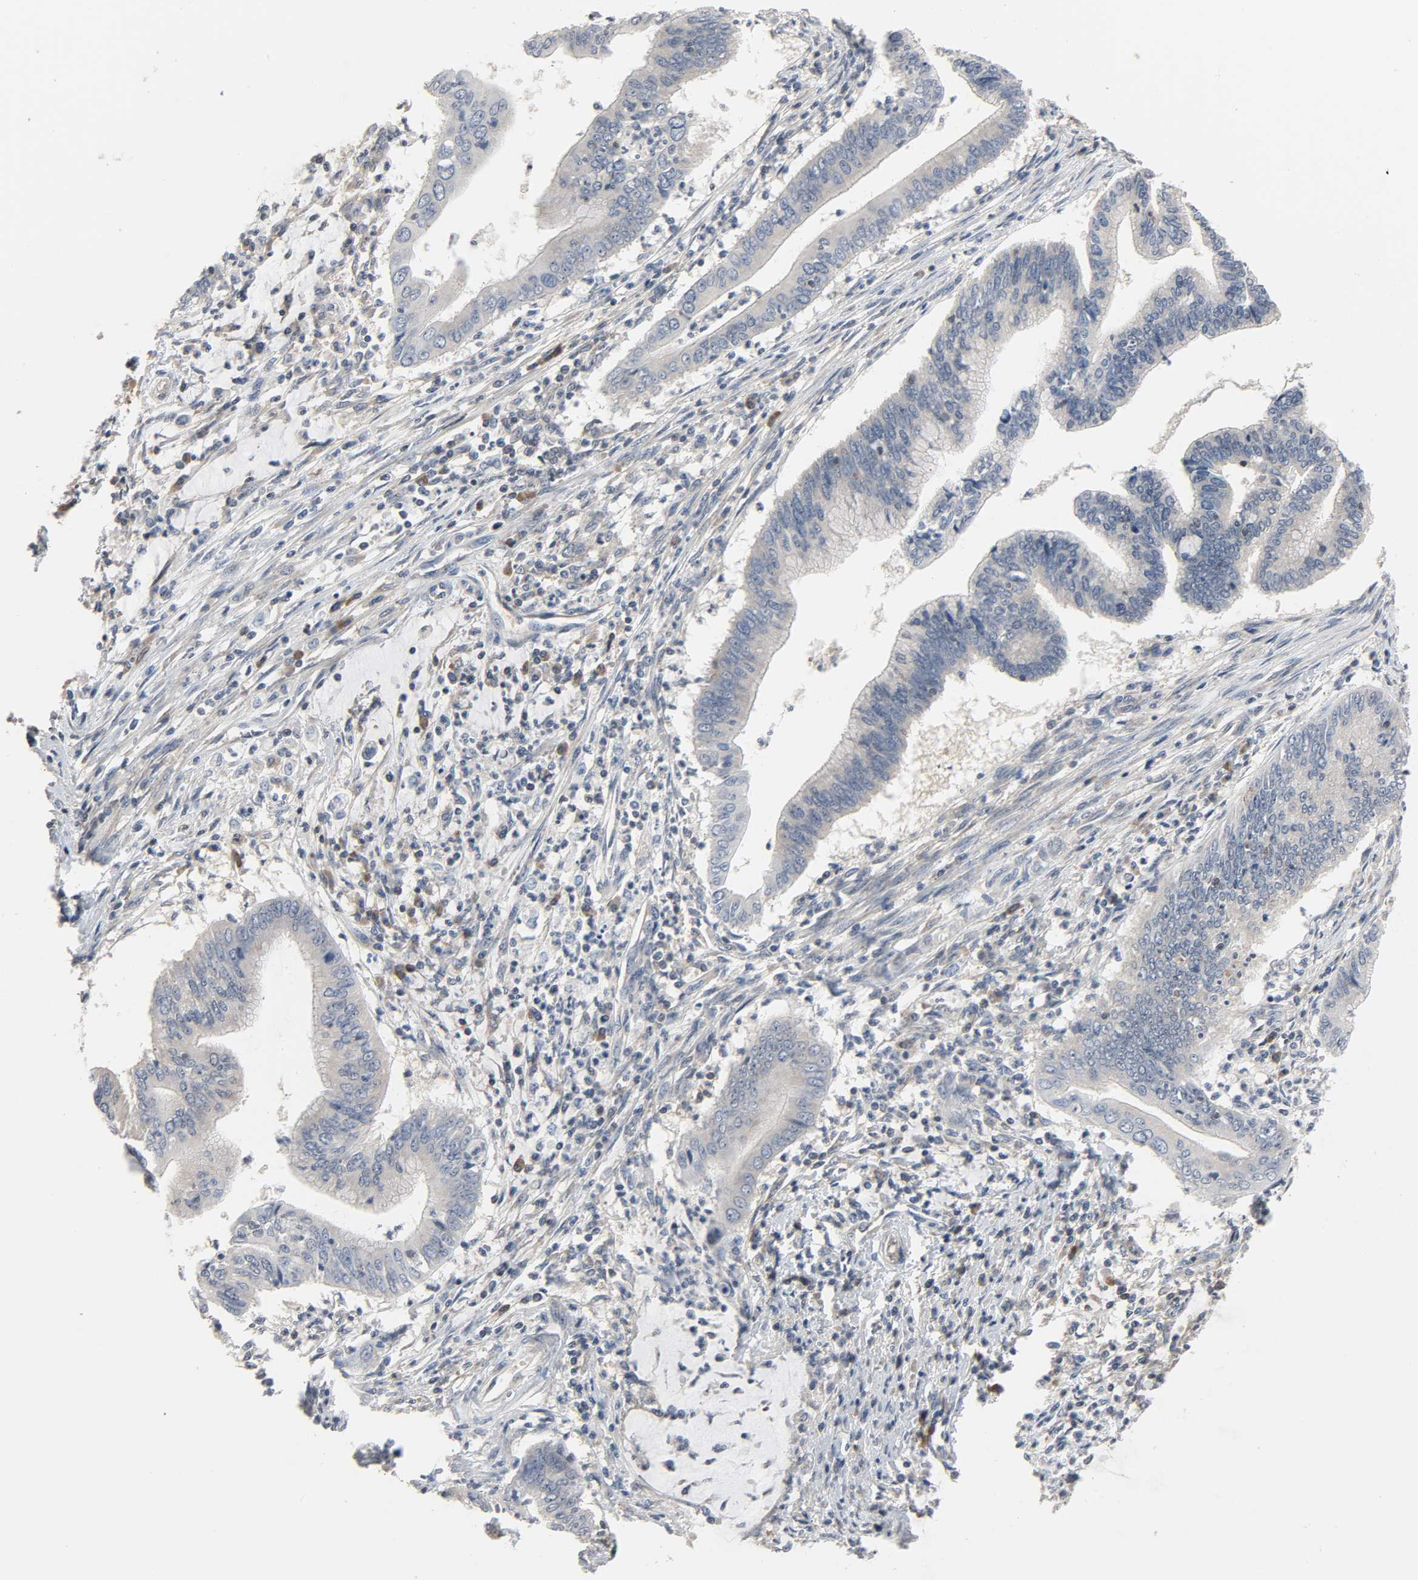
{"staining": {"intensity": "negative", "quantity": "none", "location": "none"}, "tissue": "cervical cancer", "cell_type": "Tumor cells", "image_type": "cancer", "snomed": [{"axis": "morphology", "description": "Adenocarcinoma, NOS"}, {"axis": "topography", "description": "Cervix"}], "caption": "This is a micrograph of IHC staining of cervical adenocarcinoma, which shows no staining in tumor cells.", "gene": "PLEKHA2", "patient": {"sex": "female", "age": 36}}